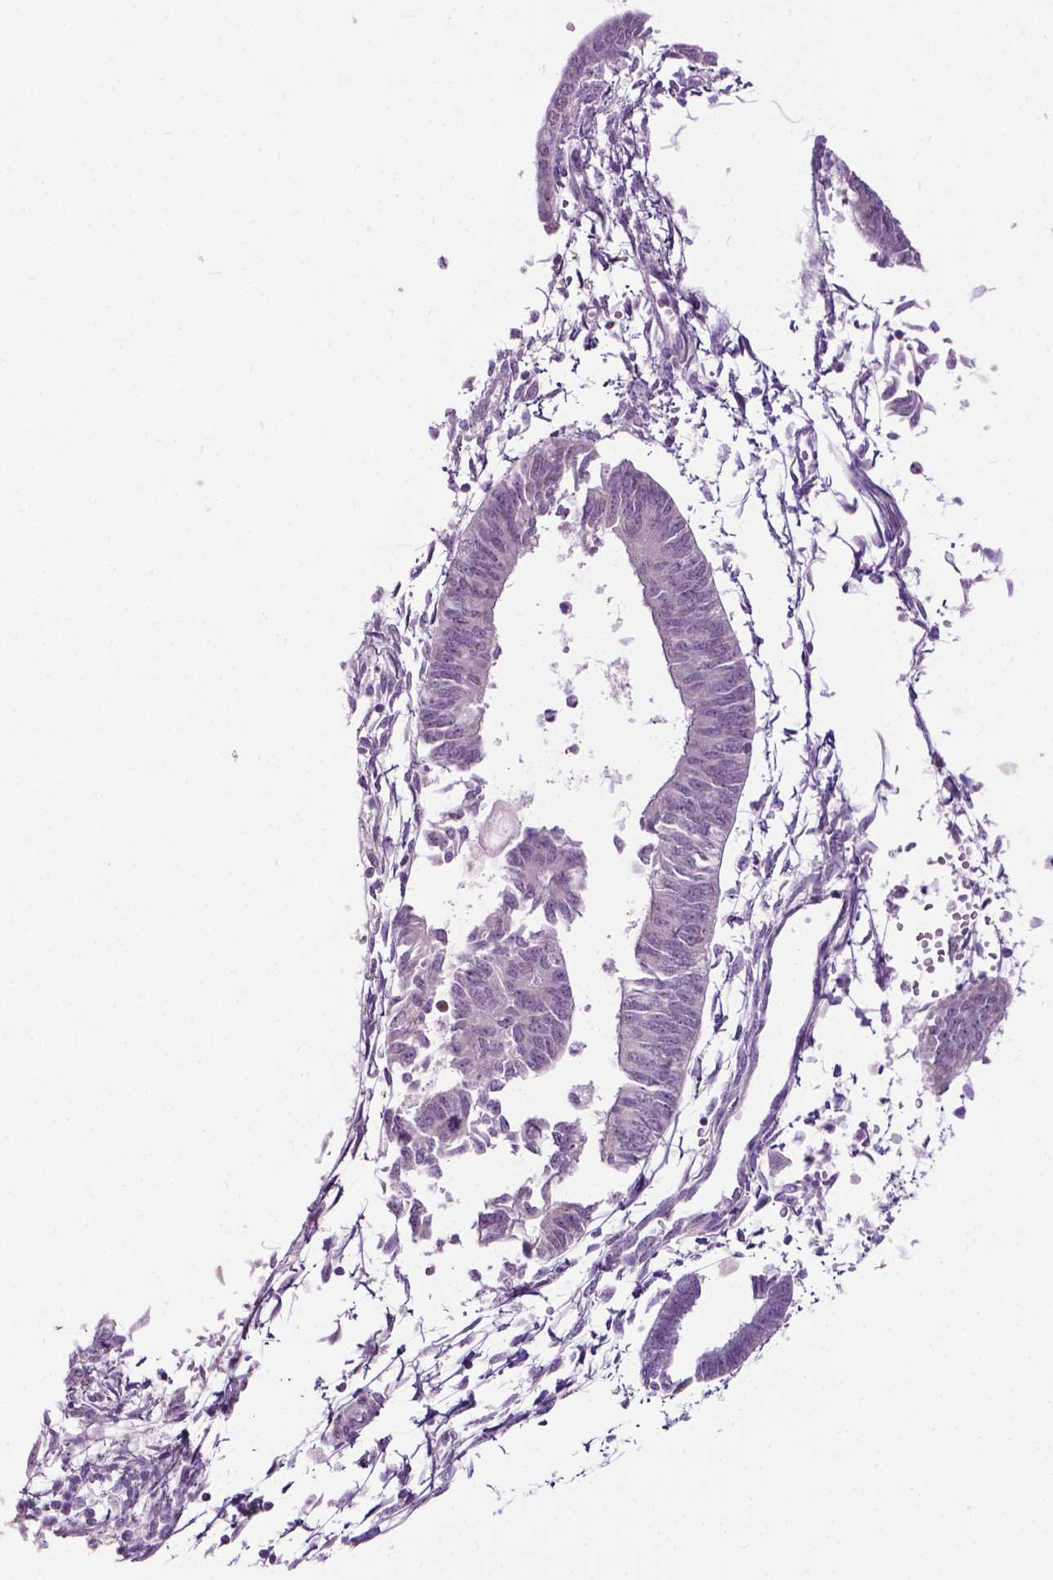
{"staining": {"intensity": "negative", "quantity": "none", "location": "none"}, "tissue": "endometrial cancer", "cell_type": "Tumor cells", "image_type": "cancer", "snomed": [{"axis": "morphology", "description": "Adenocarcinoma, NOS"}, {"axis": "topography", "description": "Endometrium"}], "caption": "Tumor cells show no significant expression in adenocarcinoma (endometrial). Nuclei are stained in blue.", "gene": "GPR37L1", "patient": {"sex": "female", "age": 65}}